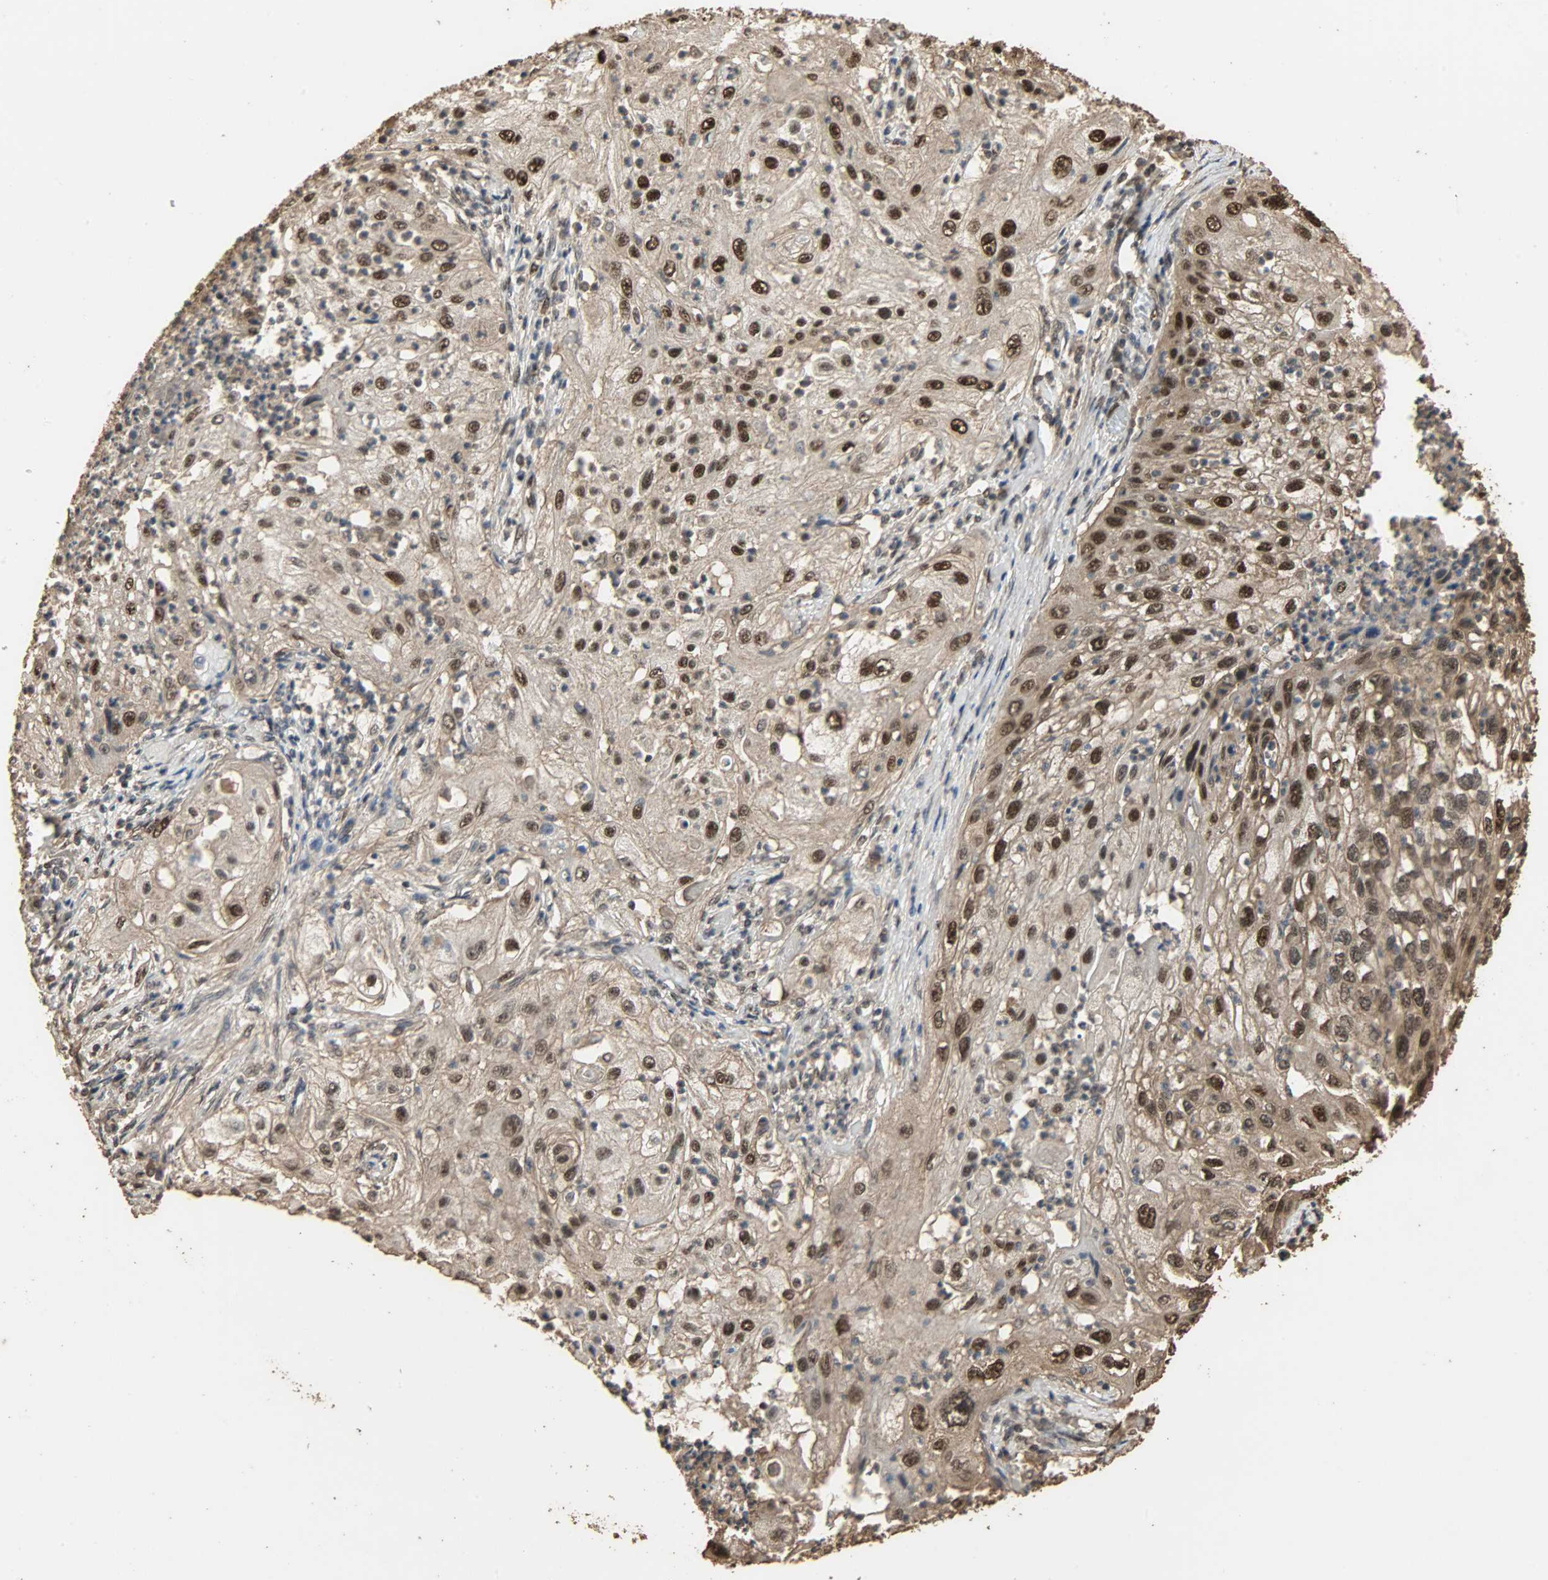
{"staining": {"intensity": "strong", "quantity": ">75%", "location": "cytoplasmic/membranous,nuclear"}, "tissue": "lung cancer", "cell_type": "Tumor cells", "image_type": "cancer", "snomed": [{"axis": "morphology", "description": "Inflammation, NOS"}, {"axis": "morphology", "description": "Squamous cell carcinoma, NOS"}, {"axis": "topography", "description": "Lymph node"}, {"axis": "topography", "description": "Soft tissue"}, {"axis": "topography", "description": "Lung"}], "caption": "Squamous cell carcinoma (lung) stained with DAB (3,3'-diaminobenzidine) immunohistochemistry (IHC) exhibits high levels of strong cytoplasmic/membranous and nuclear expression in about >75% of tumor cells.", "gene": "CCNT2", "patient": {"sex": "male", "age": 66}}